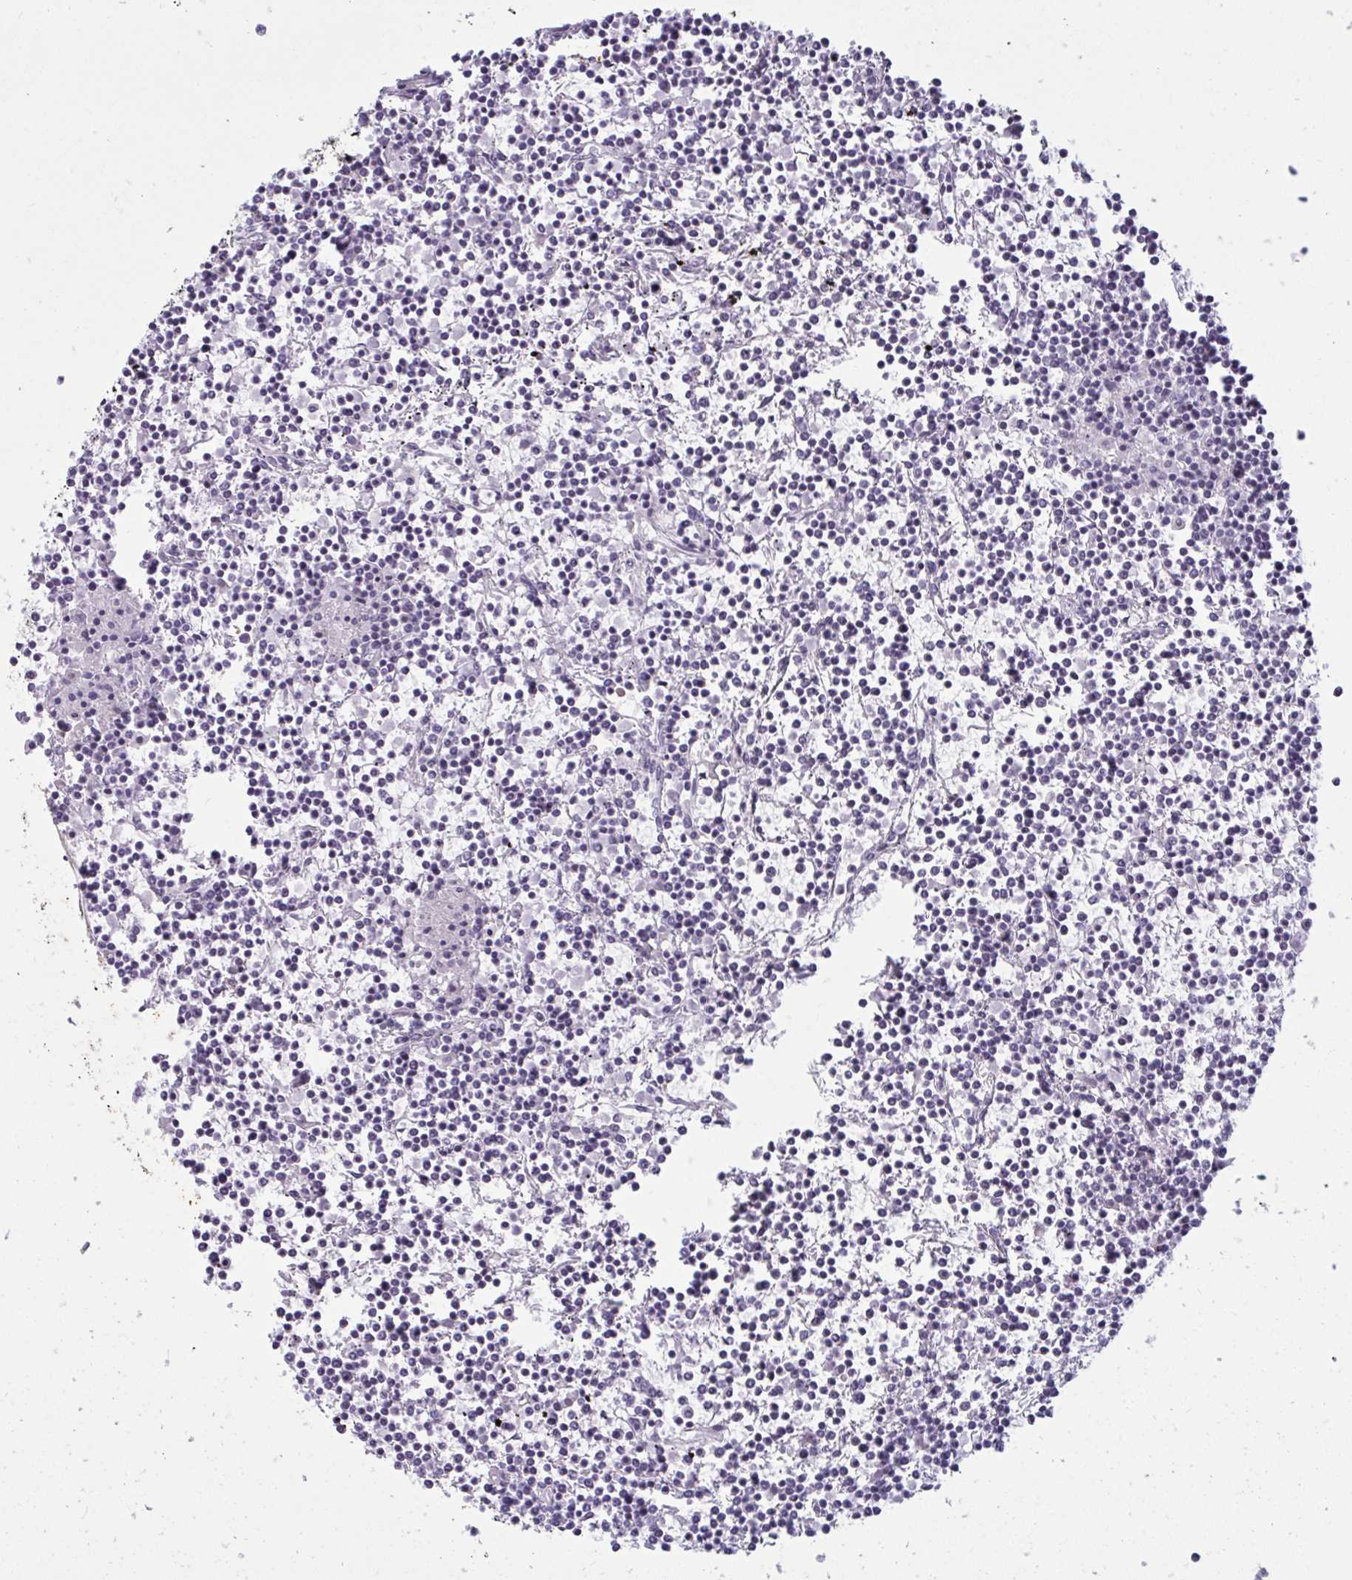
{"staining": {"intensity": "negative", "quantity": "none", "location": "none"}, "tissue": "lymphoma", "cell_type": "Tumor cells", "image_type": "cancer", "snomed": [{"axis": "morphology", "description": "Malignant lymphoma, non-Hodgkin's type, Low grade"}, {"axis": "topography", "description": "Spleen"}], "caption": "A high-resolution photomicrograph shows IHC staining of low-grade malignant lymphoma, non-Hodgkin's type, which shows no significant staining in tumor cells.", "gene": "TBC1D4", "patient": {"sex": "female", "age": 19}}